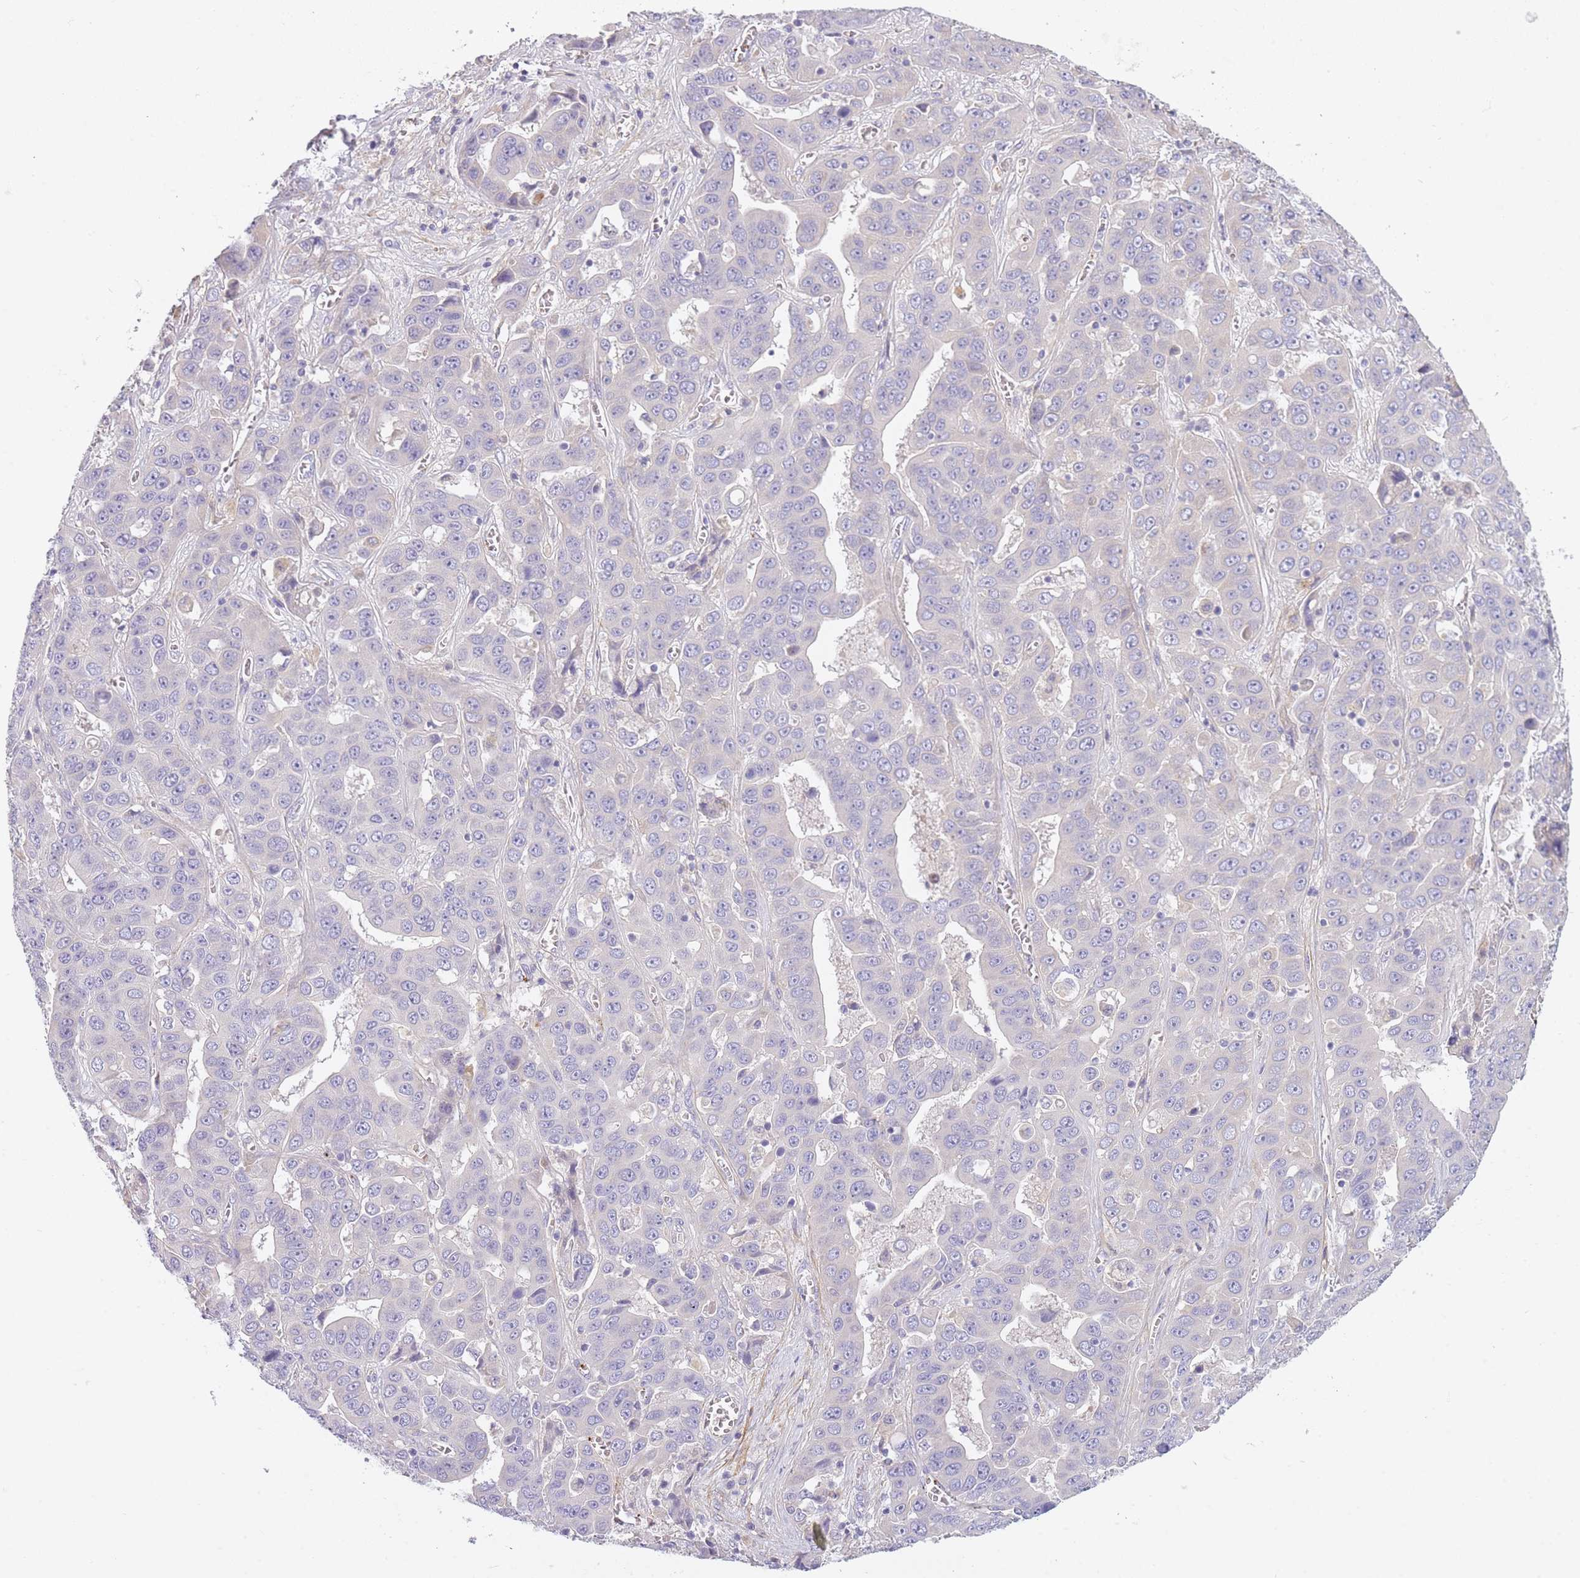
{"staining": {"intensity": "negative", "quantity": "none", "location": "none"}, "tissue": "liver cancer", "cell_type": "Tumor cells", "image_type": "cancer", "snomed": [{"axis": "morphology", "description": "Cholangiocarcinoma"}, {"axis": "topography", "description": "Liver"}], "caption": "Histopathology image shows no protein expression in tumor cells of cholangiocarcinoma (liver) tissue.", "gene": "AP3M2", "patient": {"sex": "female", "age": 52}}